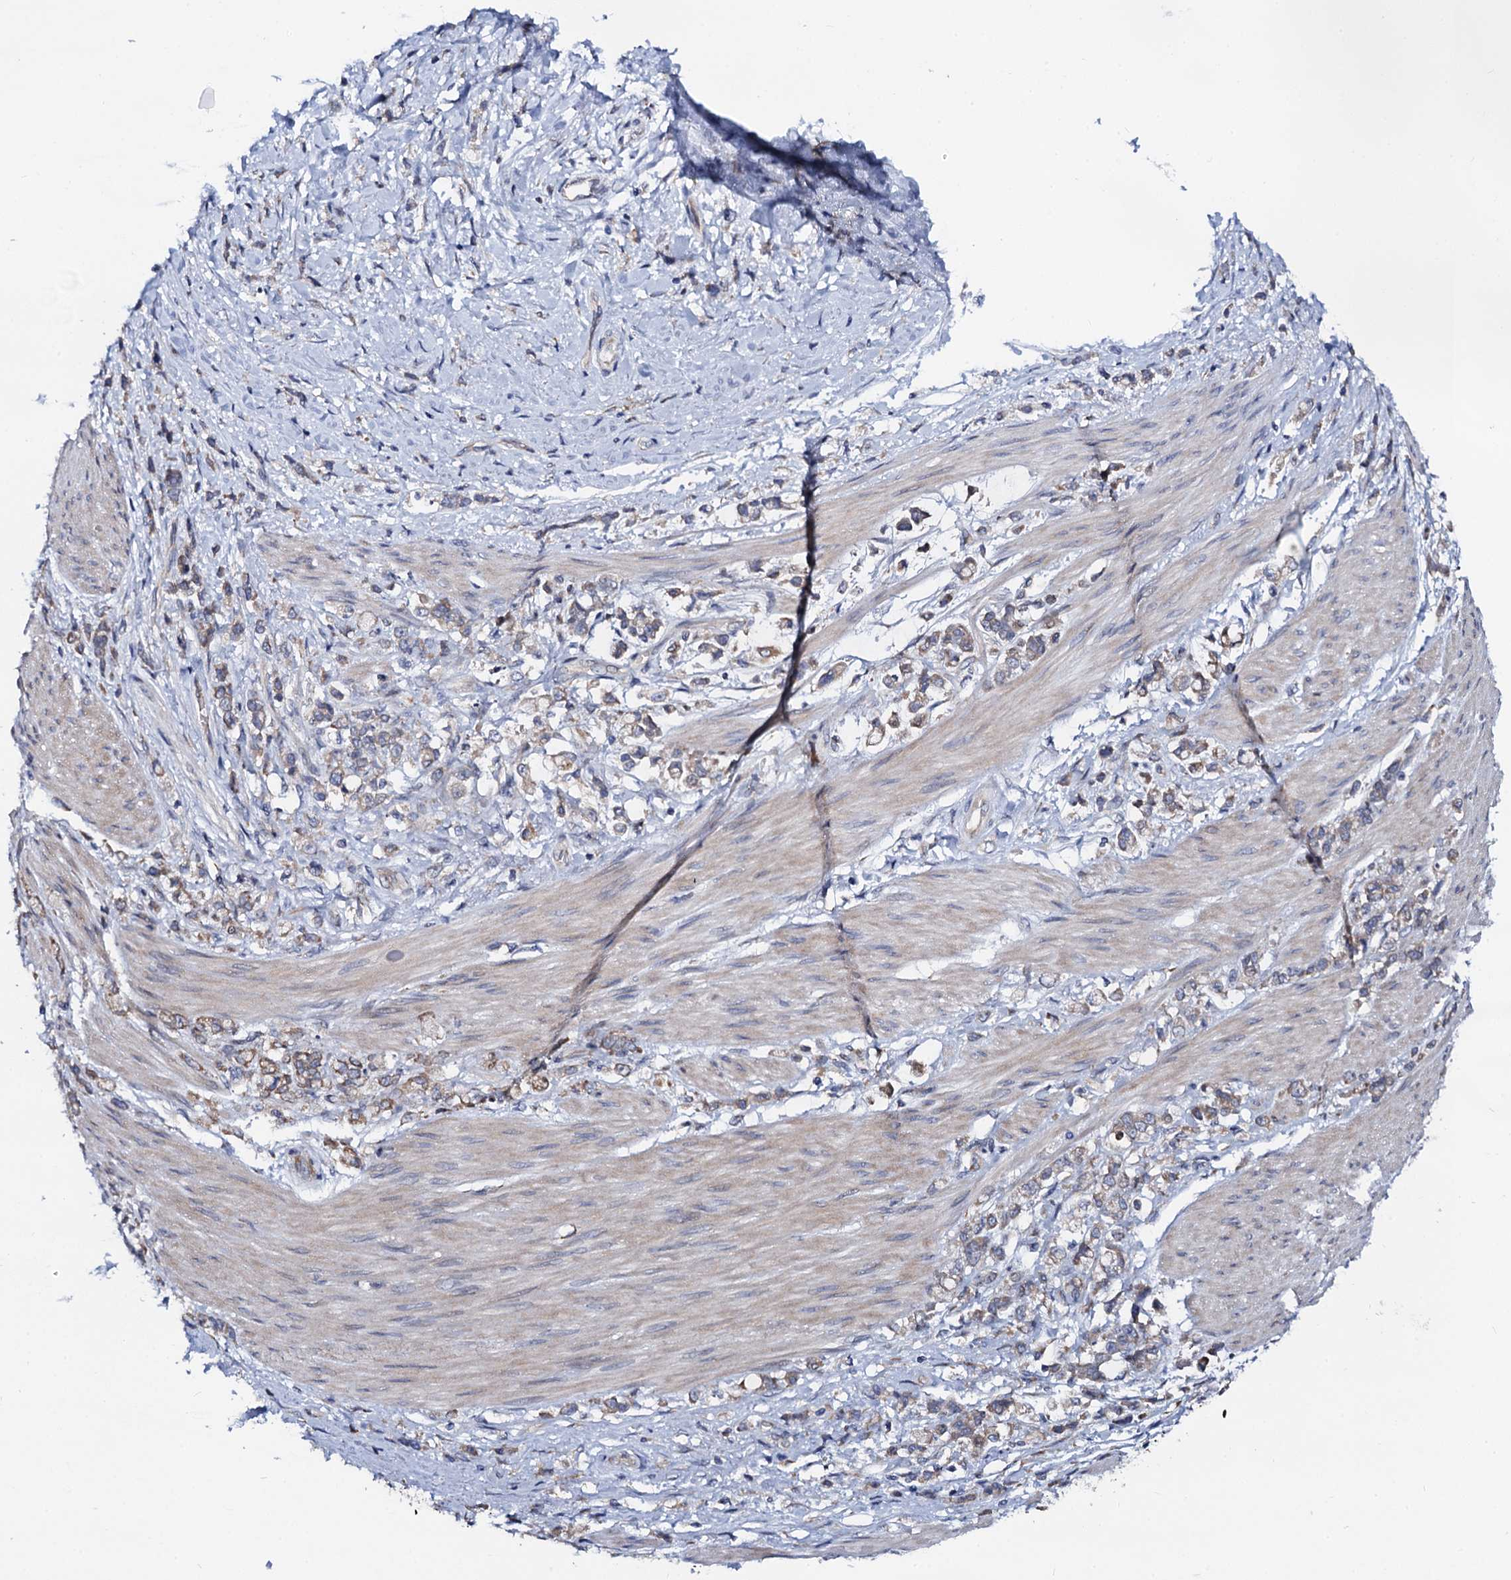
{"staining": {"intensity": "moderate", "quantity": ">75%", "location": "cytoplasmic/membranous"}, "tissue": "stomach cancer", "cell_type": "Tumor cells", "image_type": "cancer", "snomed": [{"axis": "morphology", "description": "Adenocarcinoma, NOS"}, {"axis": "topography", "description": "Stomach"}], "caption": "Adenocarcinoma (stomach) was stained to show a protein in brown. There is medium levels of moderate cytoplasmic/membranous positivity in about >75% of tumor cells.", "gene": "PGLS", "patient": {"sex": "female", "age": 60}}